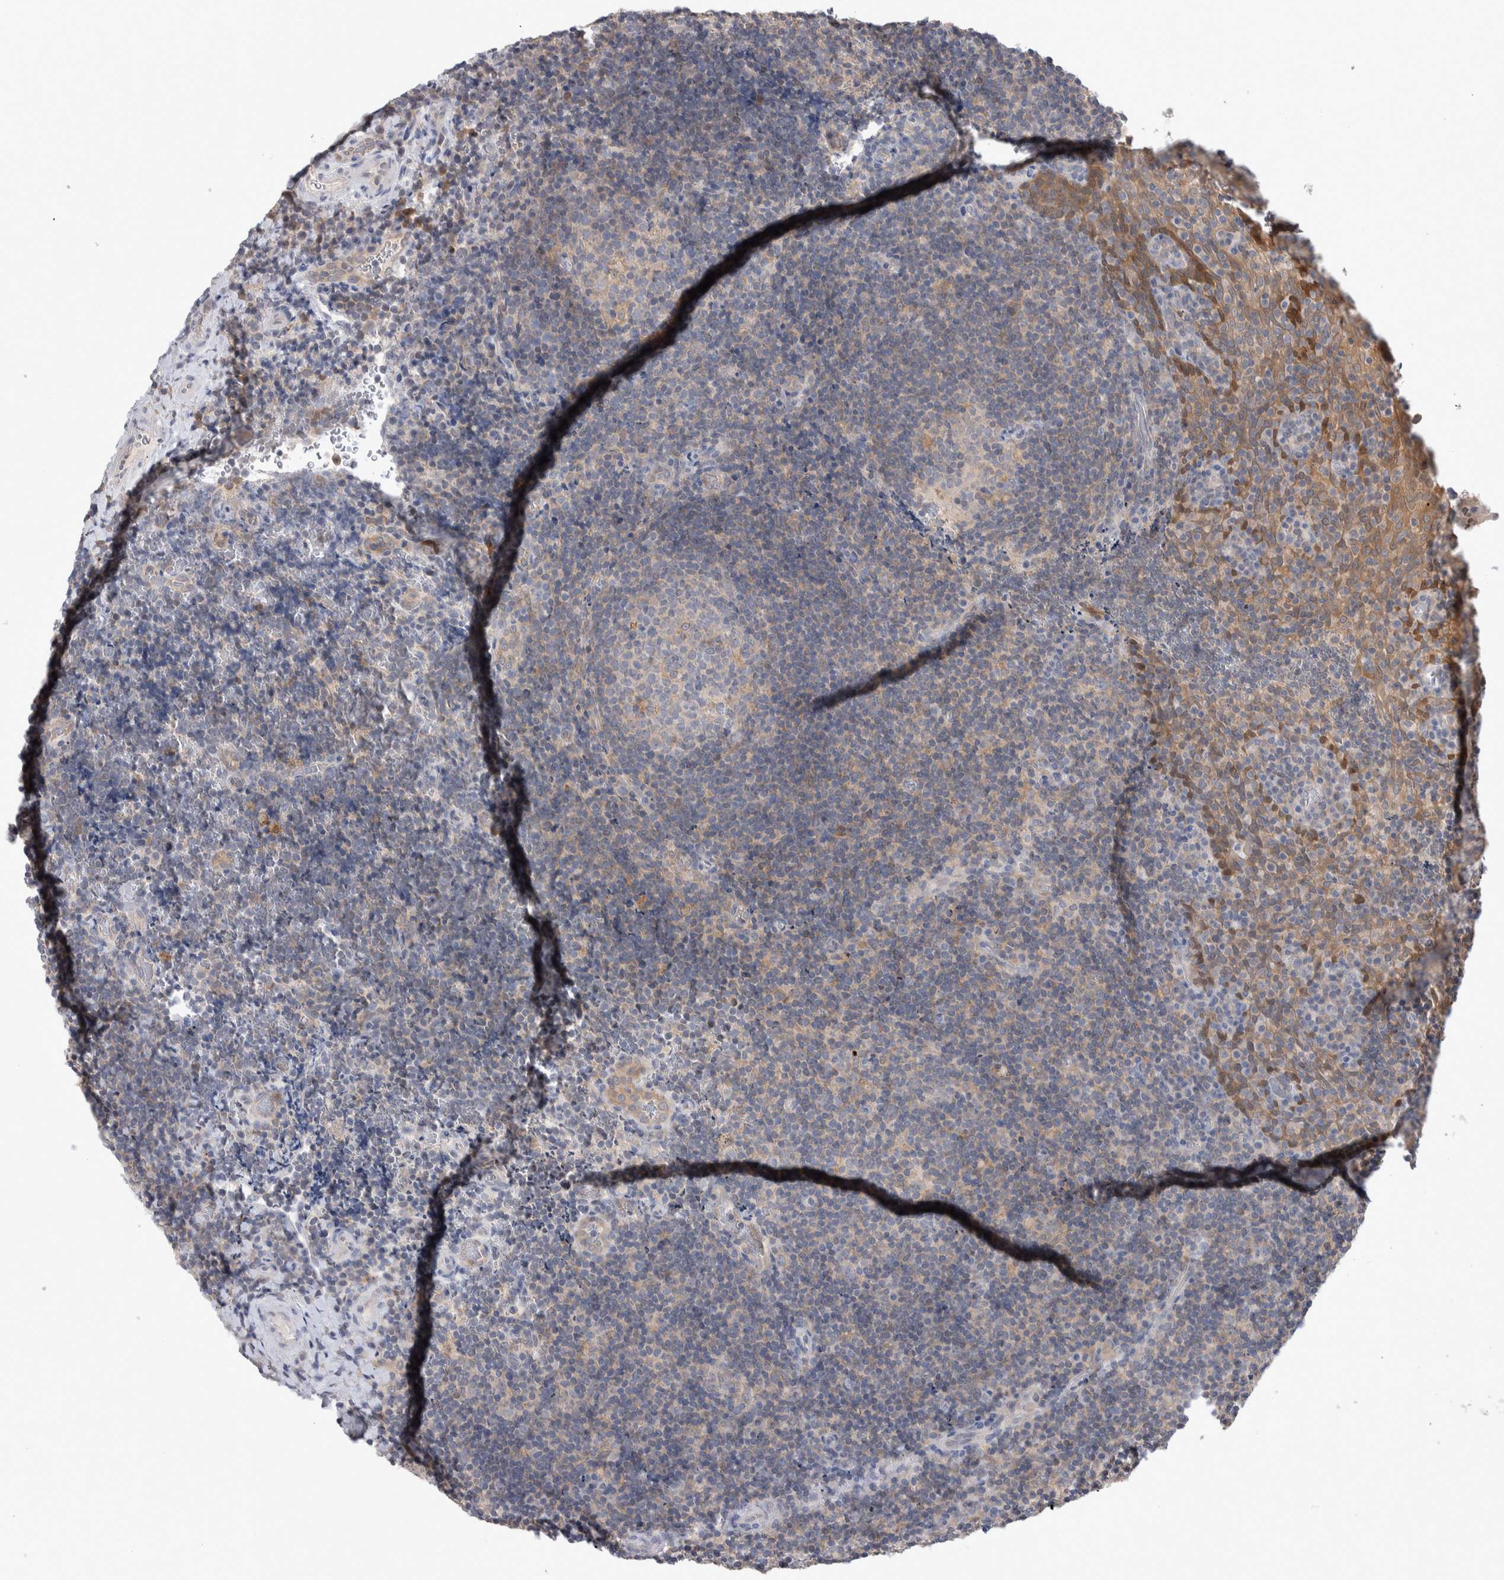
{"staining": {"intensity": "weak", "quantity": "<25%", "location": "cytoplasmic/membranous"}, "tissue": "lymphoma", "cell_type": "Tumor cells", "image_type": "cancer", "snomed": [{"axis": "morphology", "description": "Malignant lymphoma, non-Hodgkin's type, High grade"}, {"axis": "topography", "description": "Tonsil"}], "caption": "The image shows no significant positivity in tumor cells of high-grade malignant lymphoma, non-Hodgkin's type. (IHC, brightfield microscopy, high magnification).", "gene": "HTATIP2", "patient": {"sex": "female", "age": 36}}